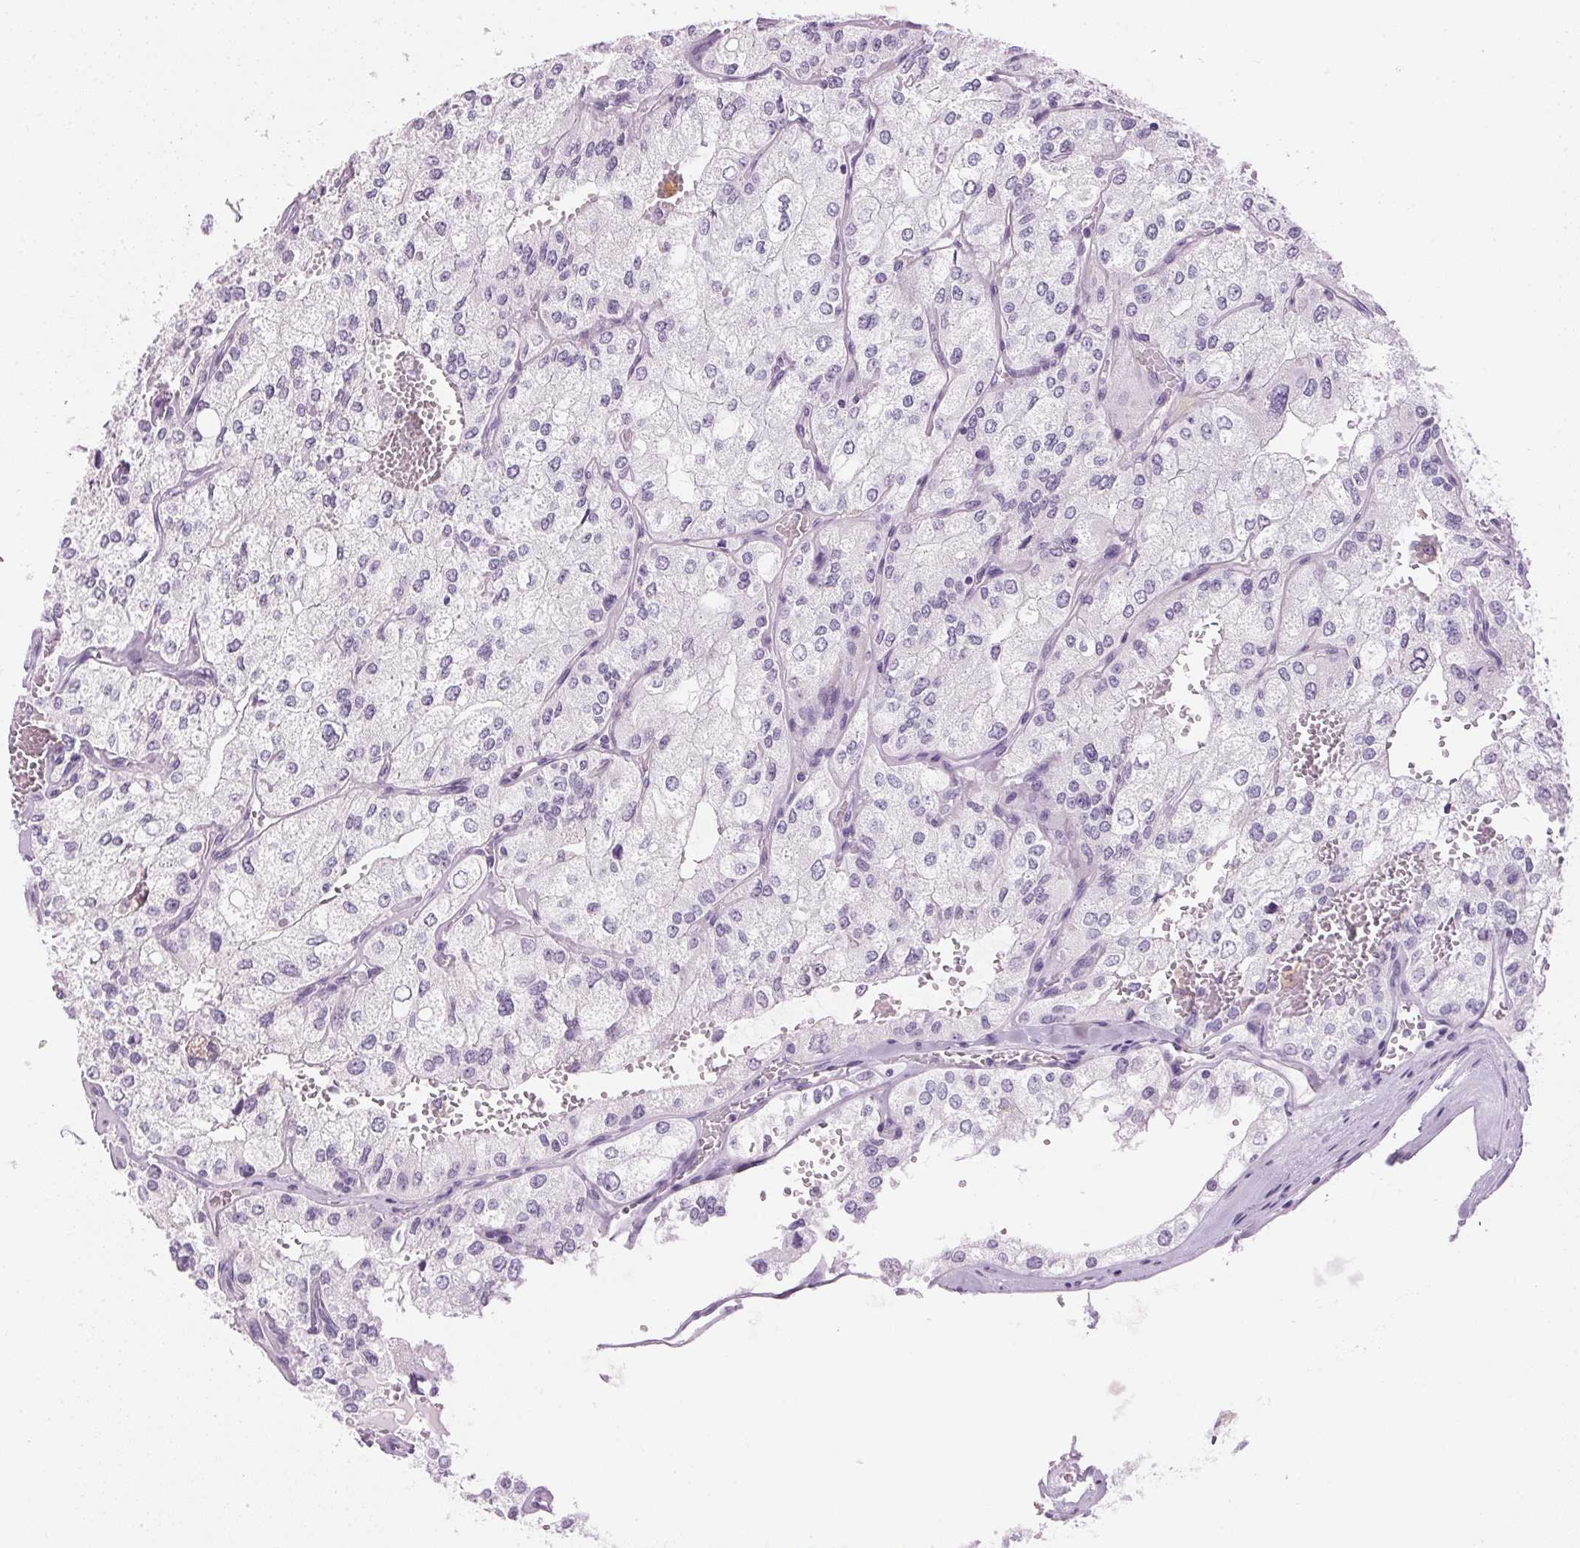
{"staining": {"intensity": "negative", "quantity": "none", "location": "none"}, "tissue": "renal cancer", "cell_type": "Tumor cells", "image_type": "cancer", "snomed": [{"axis": "morphology", "description": "Adenocarcinoma, NOS"}, {"axis": "topography", "description": "Kidney"}], "caption": "Adenocarcinoma (renal) was stained to show a protein in brown. There is no significant expression in tumor cells. (IHC, brightfield microscopy, high magnification).", "gene": "IGFBP1", "patient": {"sex": "female", "age": 70}}